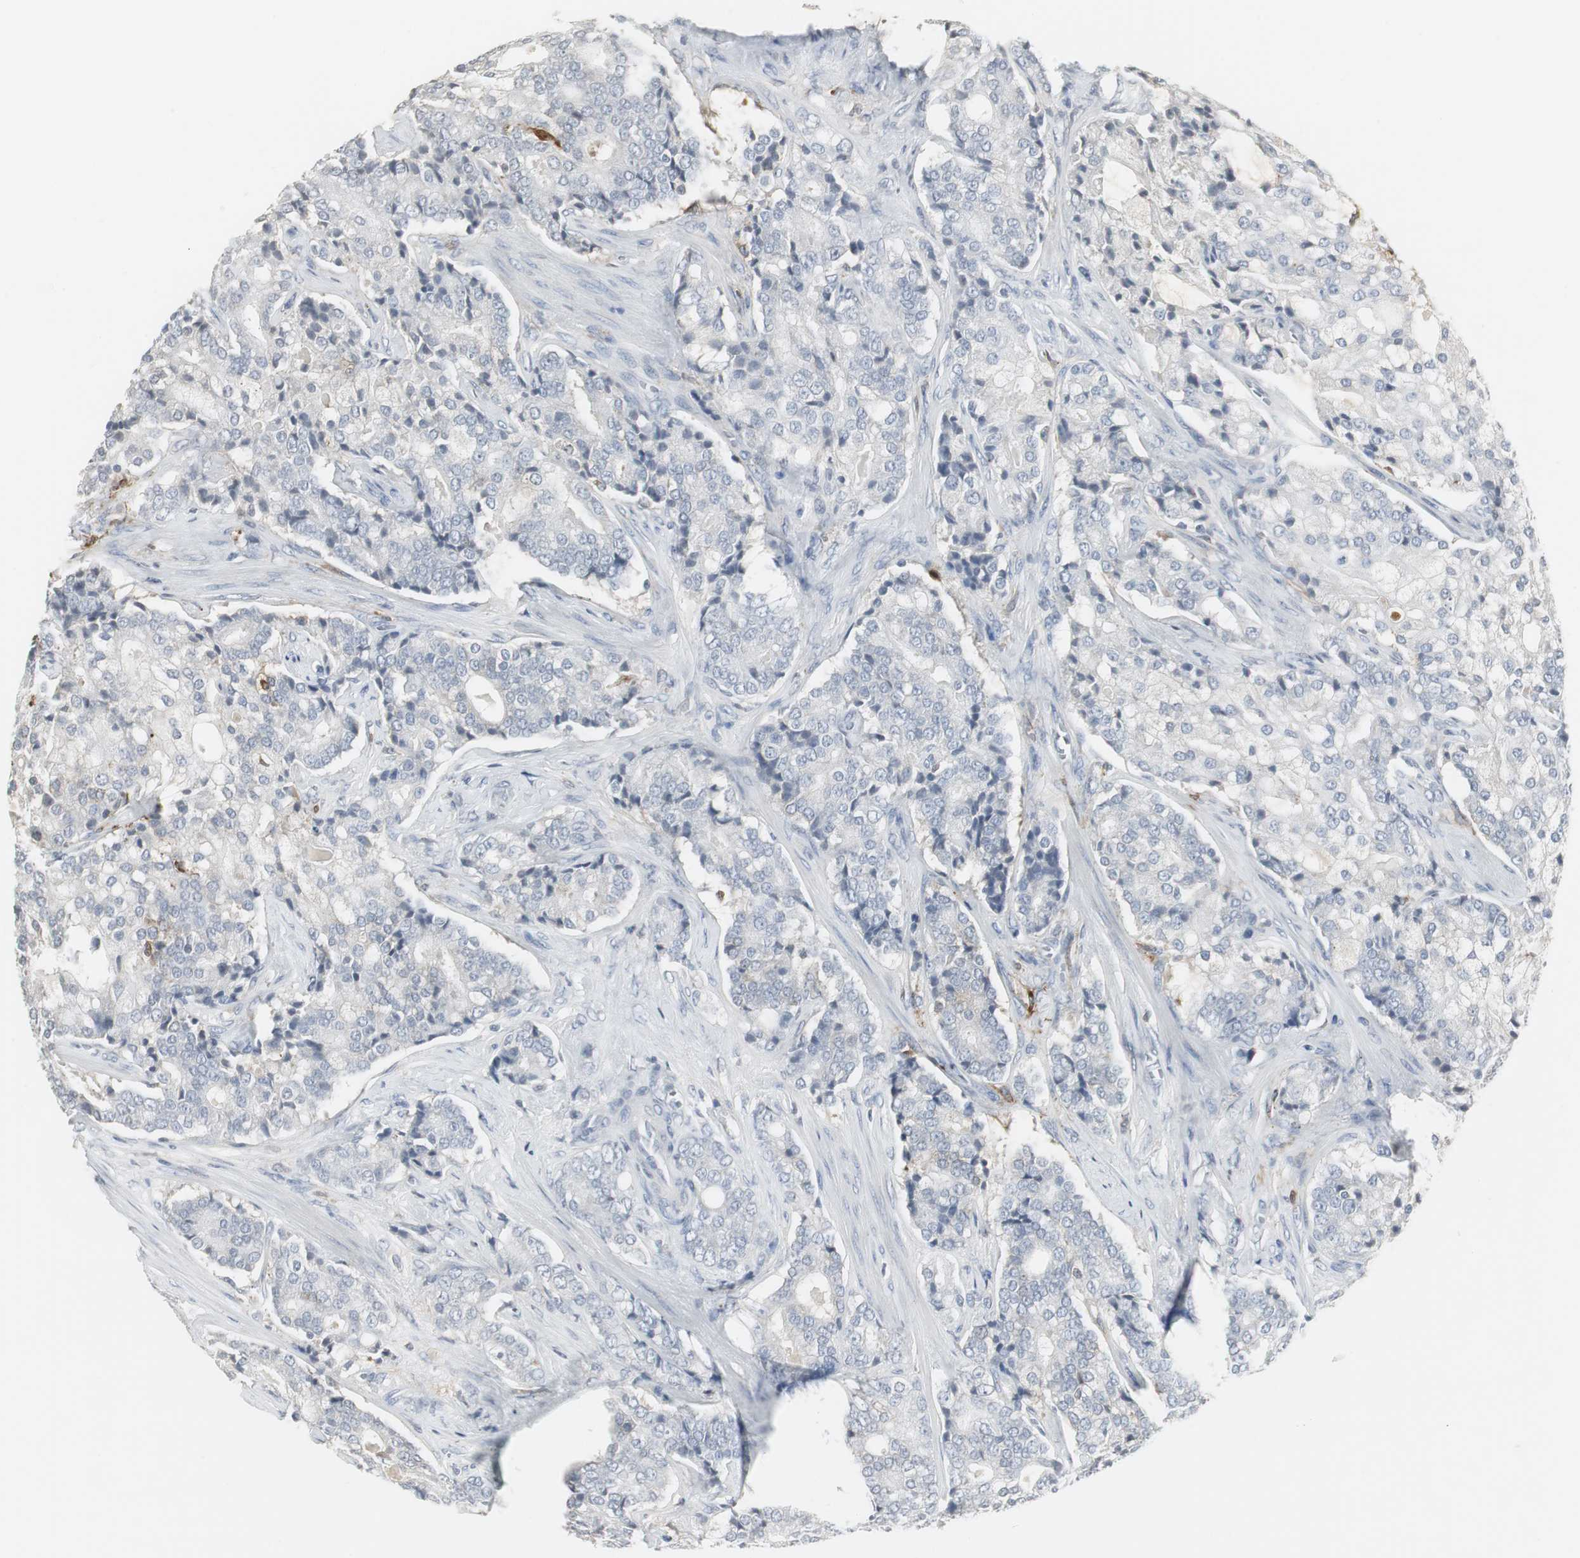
{"staining": {"intensity": "moderate", "quantity": "<25%", "location": "cytoplasmic/membranous"}, "tissue": "prostate cancer", "cell_type": "Tumor cells", "image_type": "cancer", "snomed": [{"axis": "morphology", "description": "Adenocarcinoma, Low grade"}, {"axis": "topography", "description": "Prostate"}], "caption": "Moderate cytoplasmic/membranous expression is appreciated in about <25% of tumor cells in prostate cancer (low-grade adenocarcinoma).", "gene": "PI15", "patient": {"sex": "male", "age": 58}}